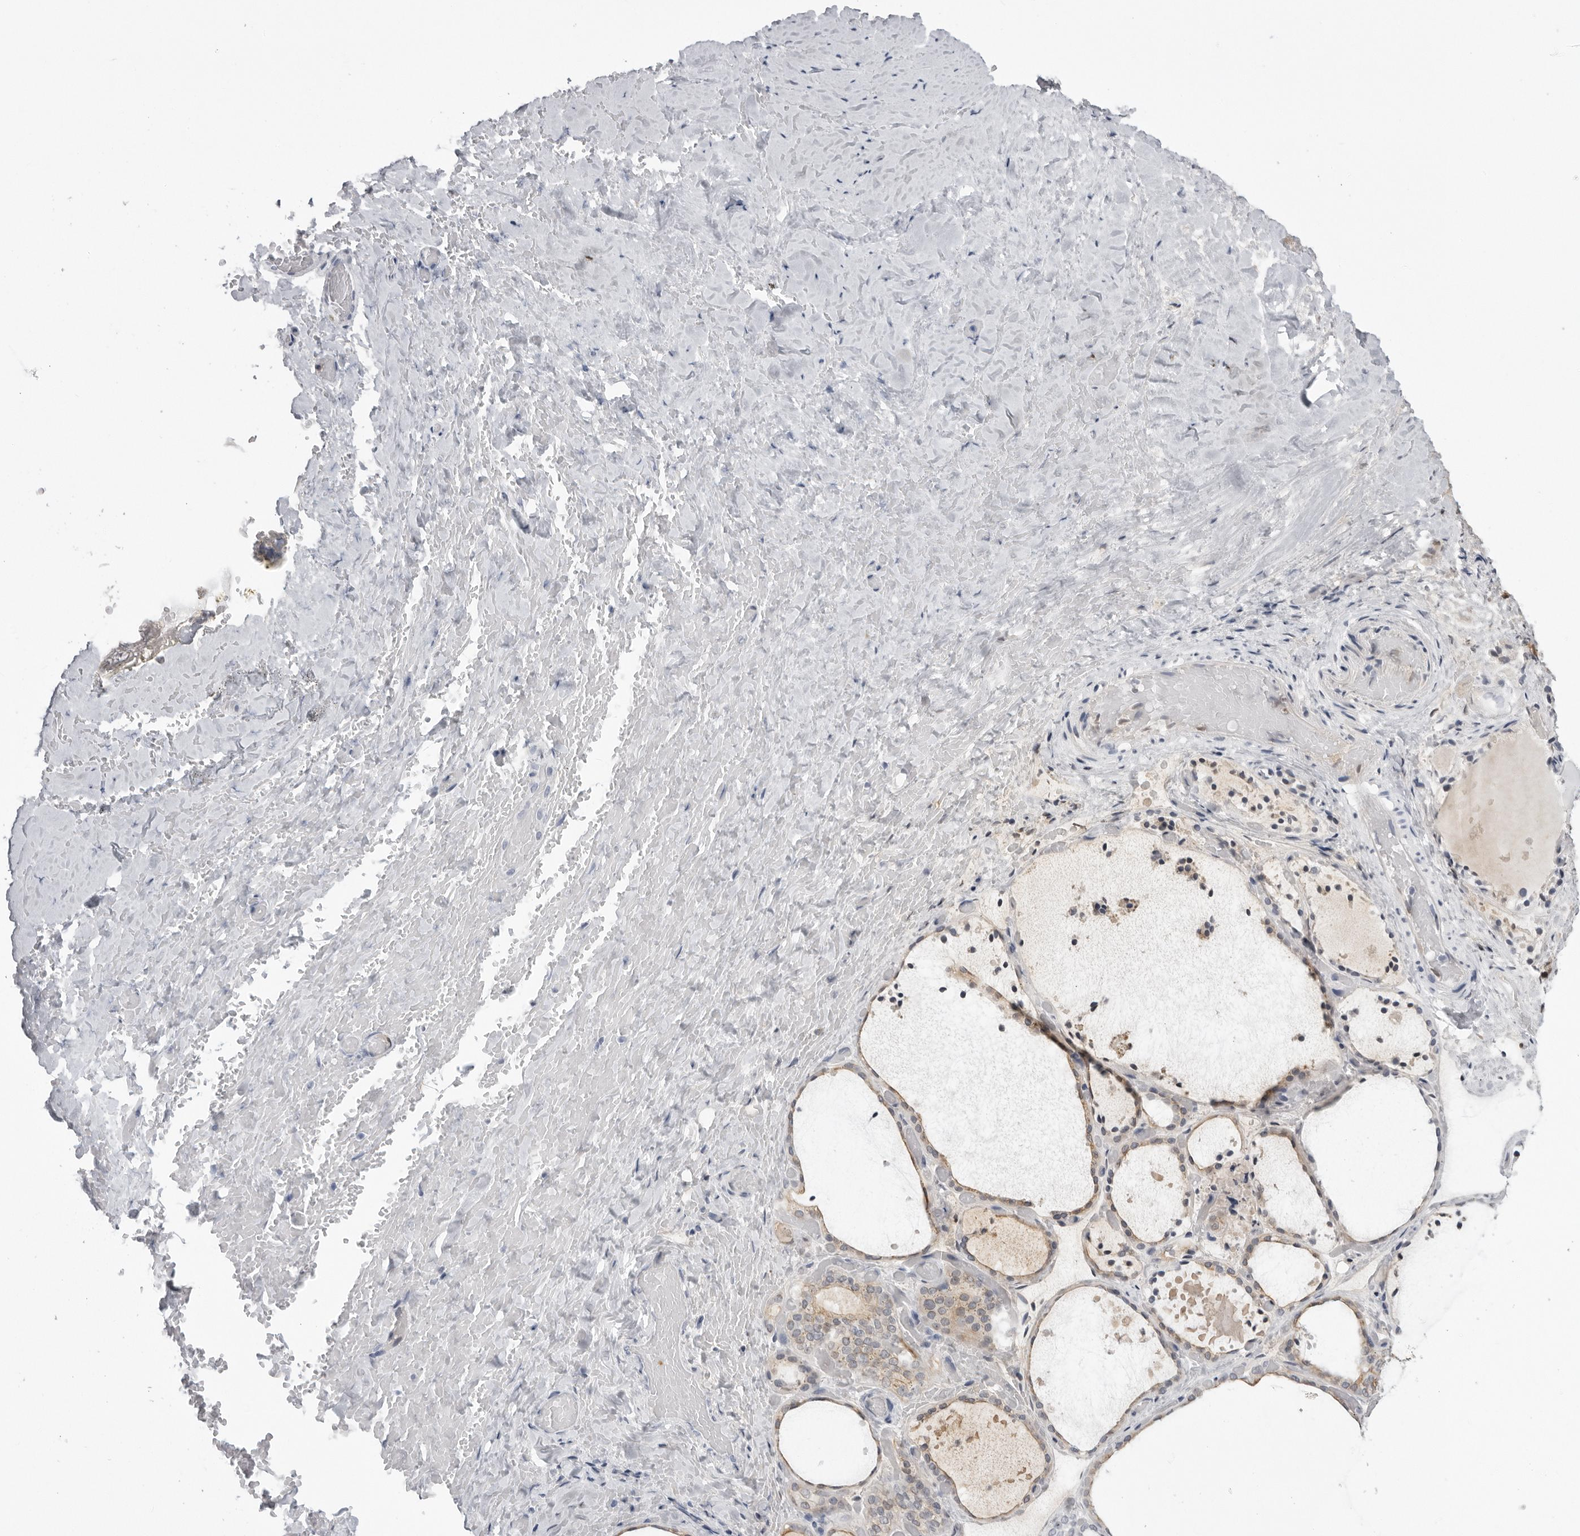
{"staining": {"intensity": "weak", "quantity": ">75%", "location": "cytoplasmic/membranous"}, "tissue": "thyroid gland", "cell_type": "Glandular cells", "image_type": "normal", "snomed": [{"axis": "morphology", "description": "Normal tissue, NOS"}, {"axis": "topography", "description": "Thyroid gland"}], "caption": "Protein staining of unremarkable thyroid gland demonstrates weak cytoplasmic/membranous positivity in approximately >75% of glandular cells.", "gene": "SERPINF2", "patient": {"sex": "female", "age": 44}}